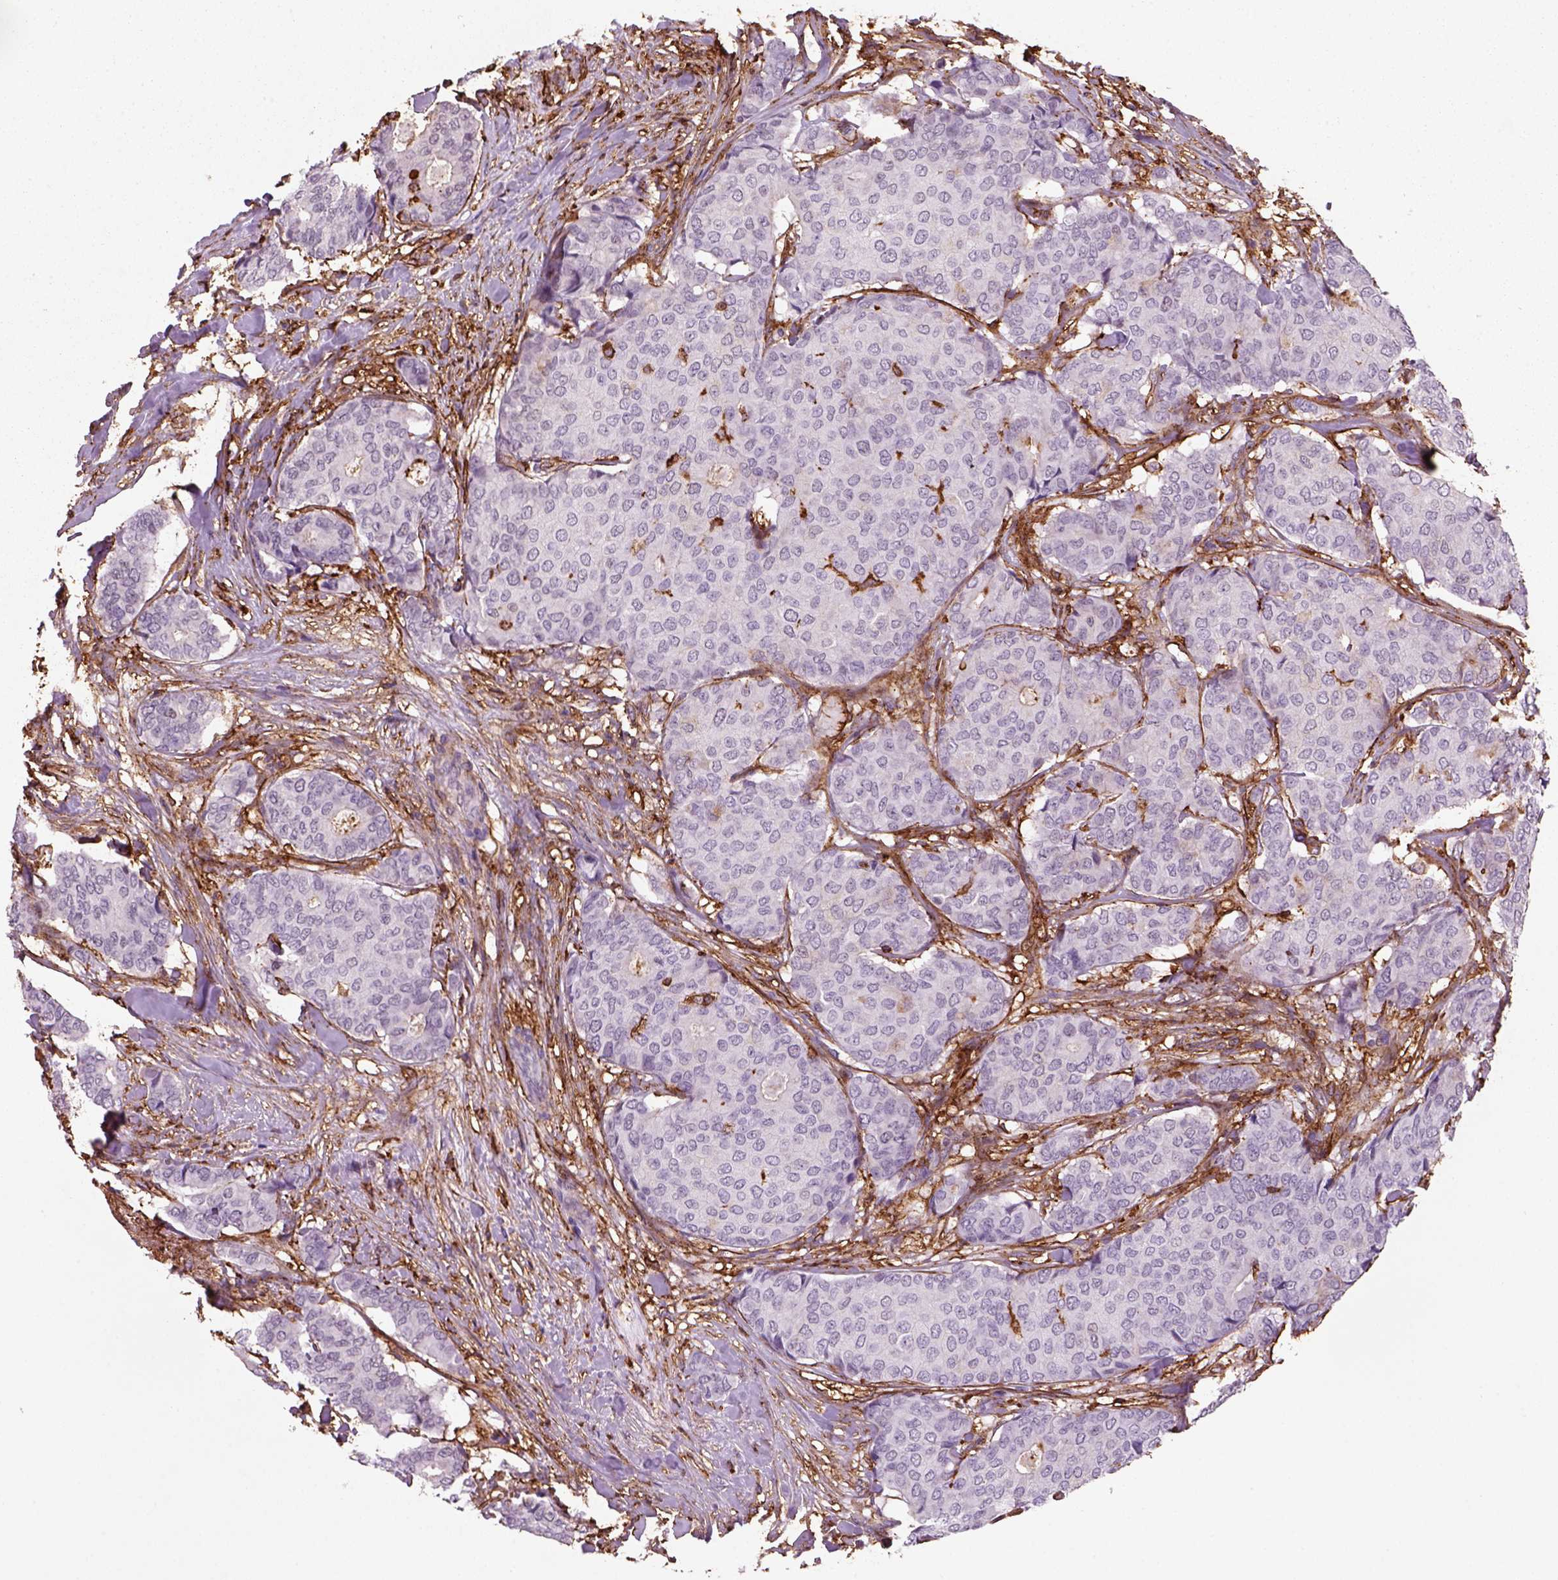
{"staining": {"intensity": "negative", "quantity": "none", "location": "none"}, "tissue": "breast cancer", "cell_type": "Tumor cells", "image_type": "cancer", "snomed": [{"axis": "morphology", "description": "Duct carcinoma"}, {"axis": "topography", "description": "Breast"}], "caption": "The IHC photomicrograph has no significant positivity in tumor cells of breast cancer (intraductal carcinoma) tissue. The staining is performed using DAB (3,3'-diaminobenzidine) brown chromogen with nuclei counter-stained in using hematoxylin.", "gene": "MARCKS", "patient": {"sex": "female", "age": 75}}